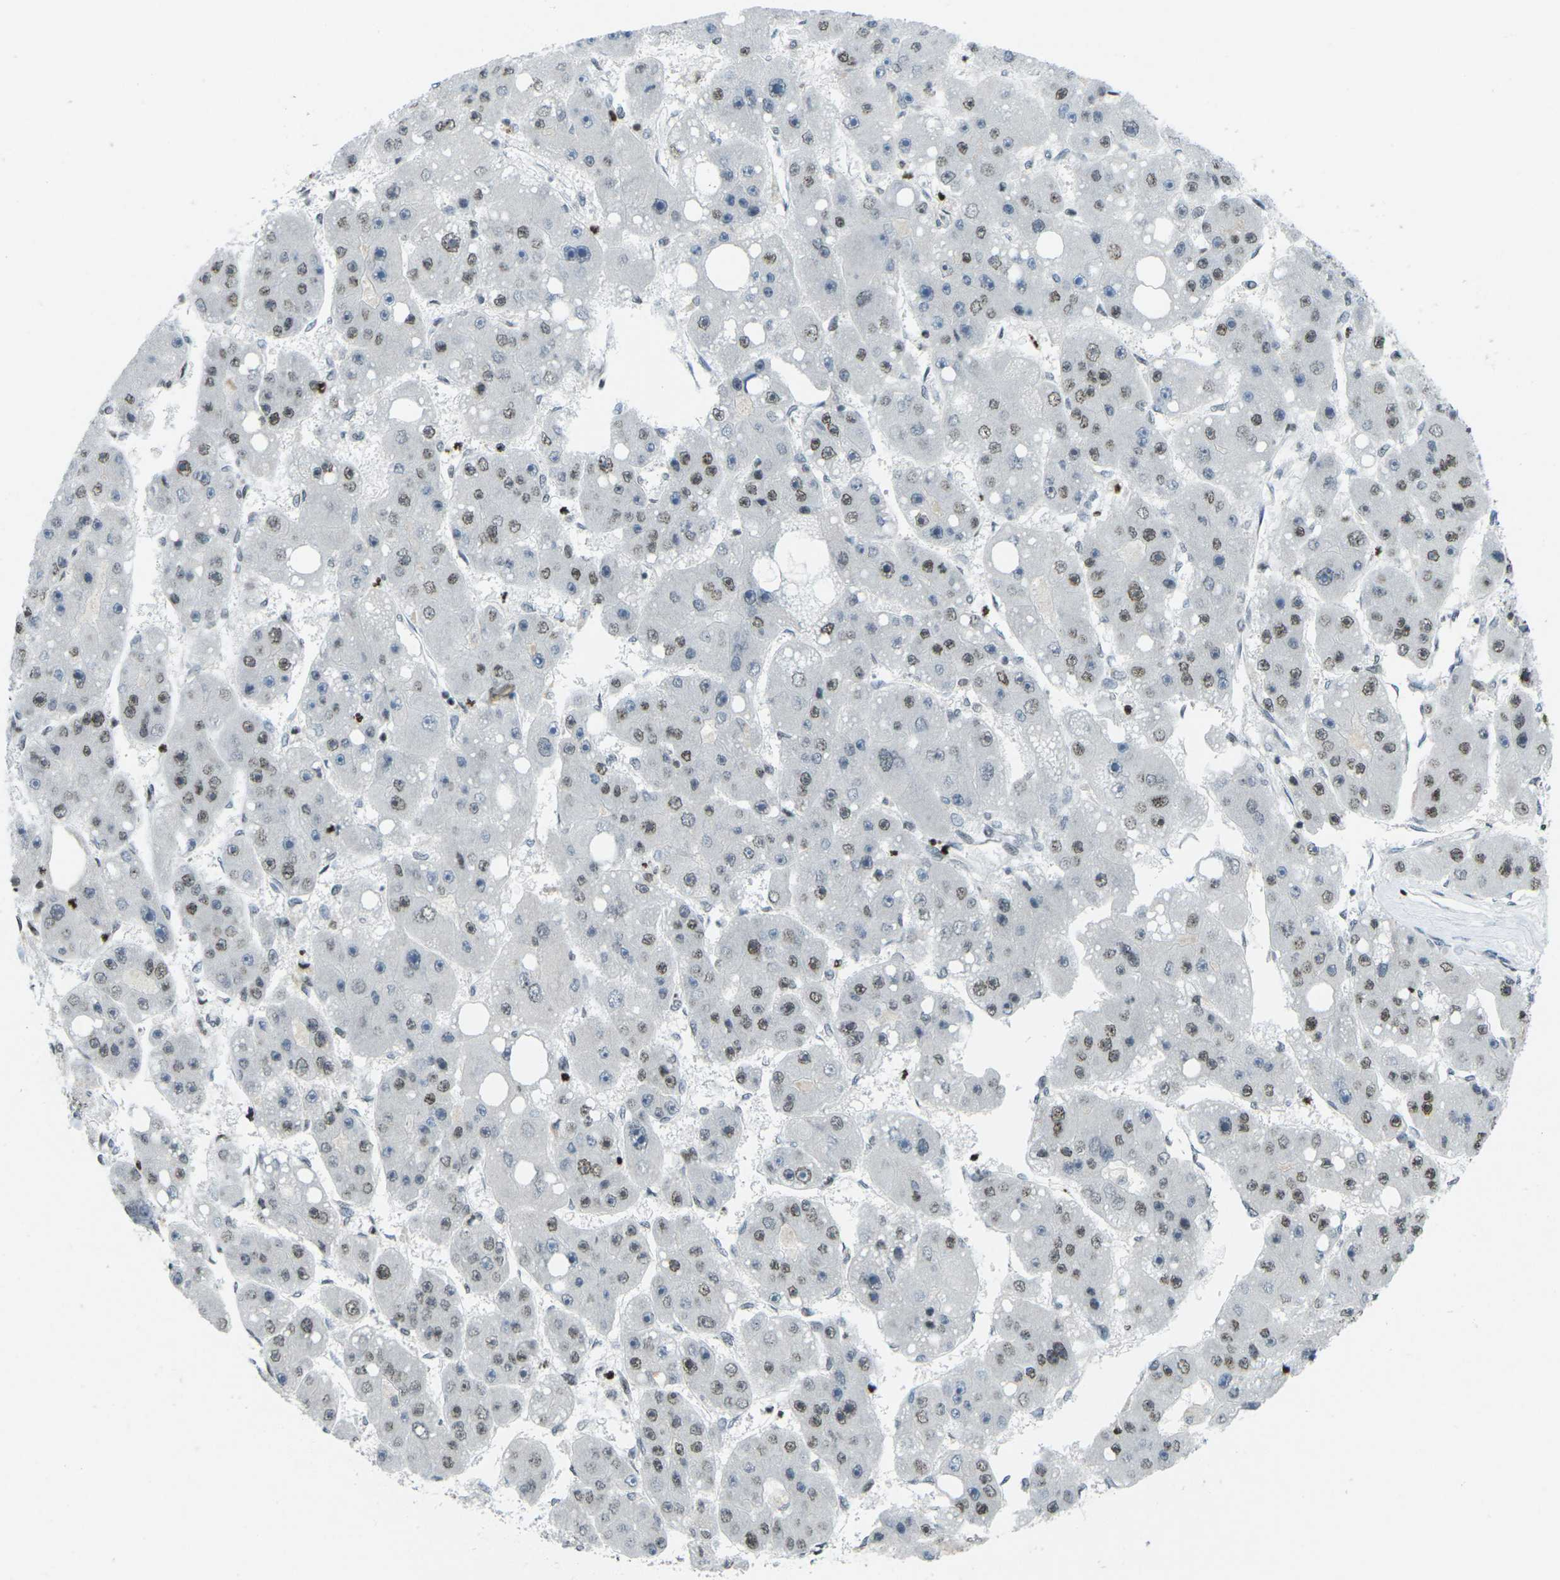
{"staining": {"intensity": "weak", "quantity": "25%-75%", "location": "nuclear"}, "tissue": "liver cancer", "cell_type": "Tumor cells", "image_type": "cancer", "snomed": [{"axis": "morphology", "description": "Carcinoma, Hepatocellular, NOS"}, {"axis": "topography", "description": "Liver"}], "caption": "A high-resolution image shows immunohistochemistry (IHC) staining of liver cancer, which shows weak nuclear staining in about 25%-75% of tumor cells.", "gene": "EME1", "patient": {"sex": "female", "age": 61}}